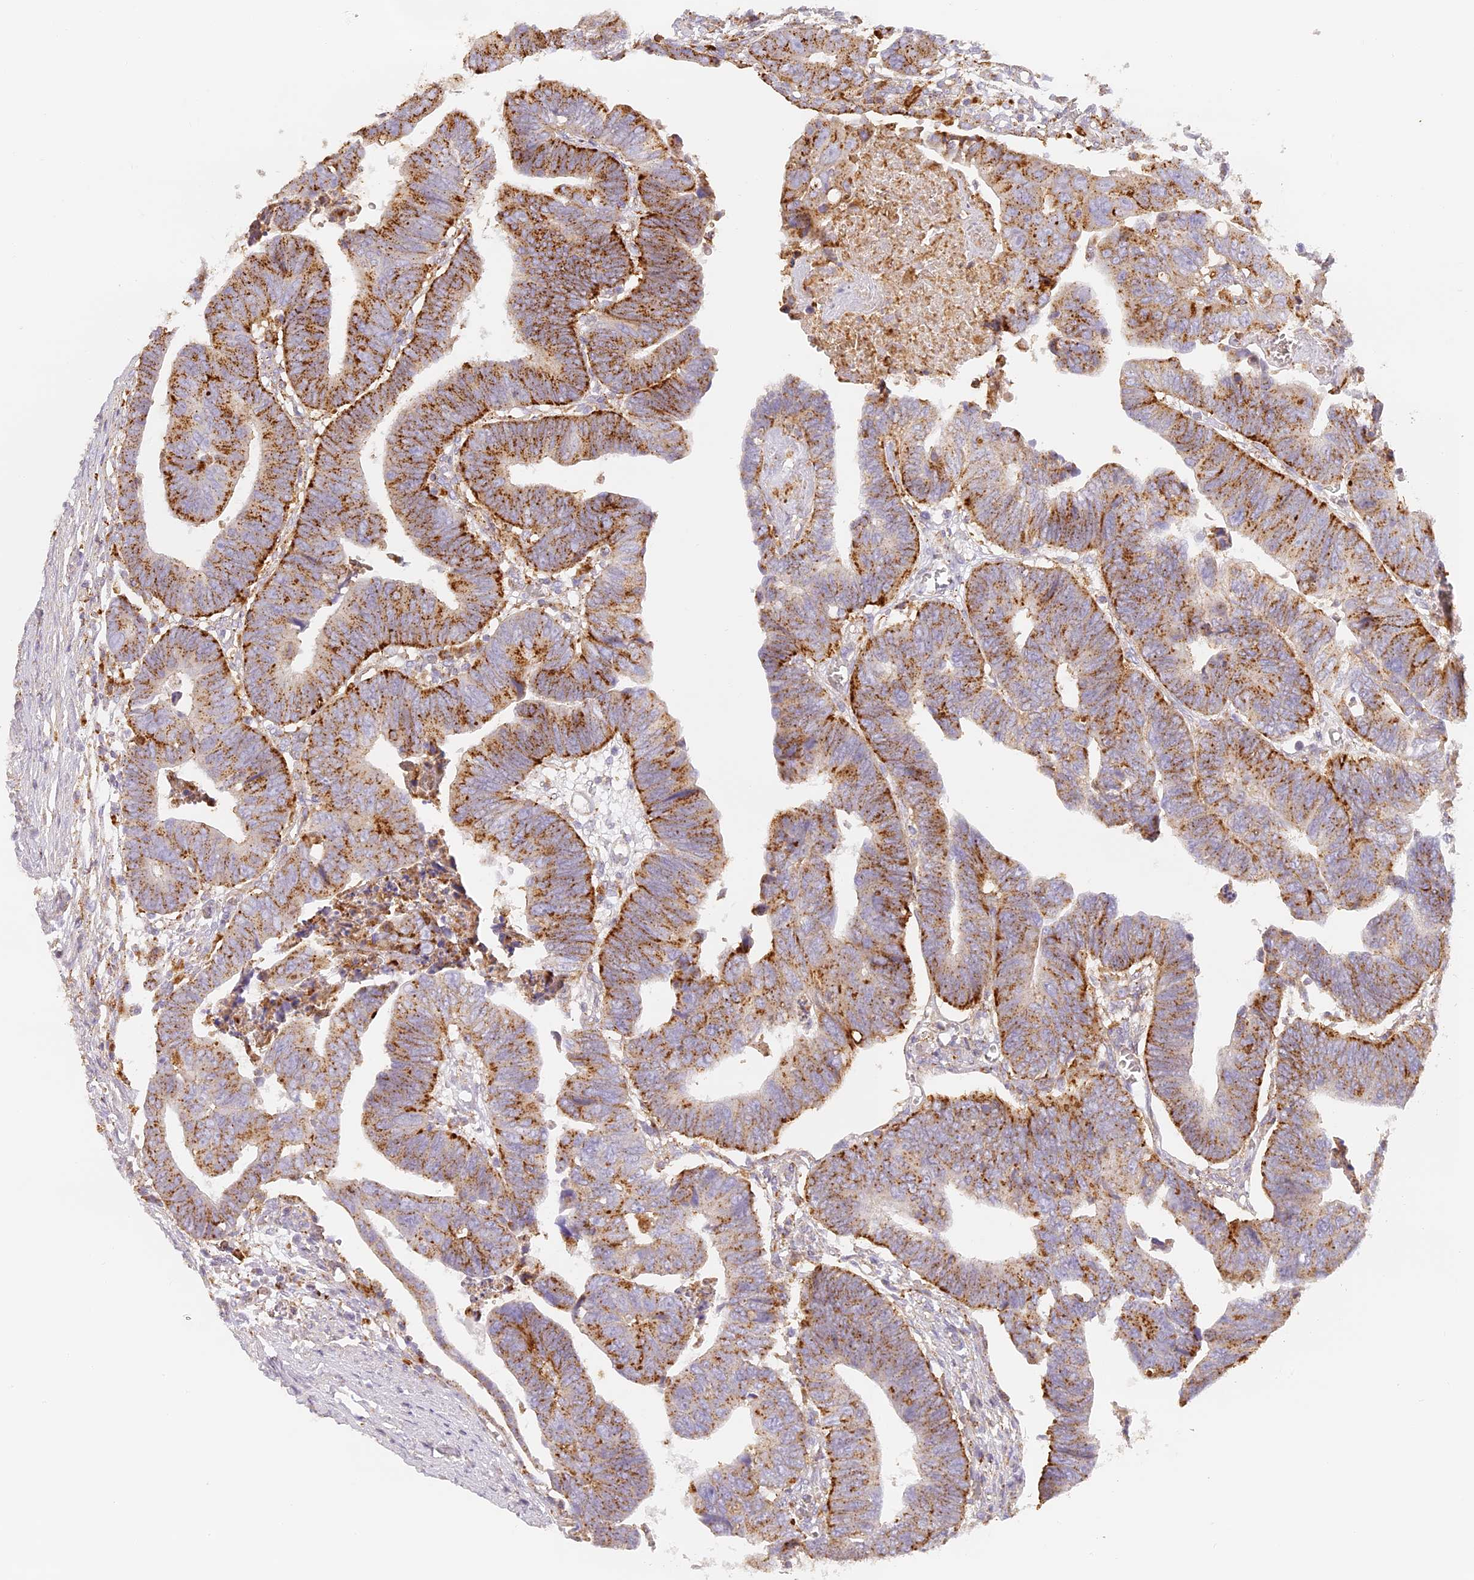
{"staining": {"intensity": "moderate", "quantity": ">75%", "location": "cytoplasmic/membranous"}, "tissue": "colorectal cancer", "cell_type": "Tumor cells", "image_type": "cancer", "snomed": [{"axis": "morphology", "description": "Adenocarcinoma, NOS"}, {"axis": "topography", "description": "Rectum"}], "caption": "Human adenocarcinoma (colorectal) stained for a protein (brown) shows moderate cytoplasmic/membranous positive expression in about >75% of tumor cells.", "gene": "LAMP2", "patient": {"sex": "female", "age": 65}}